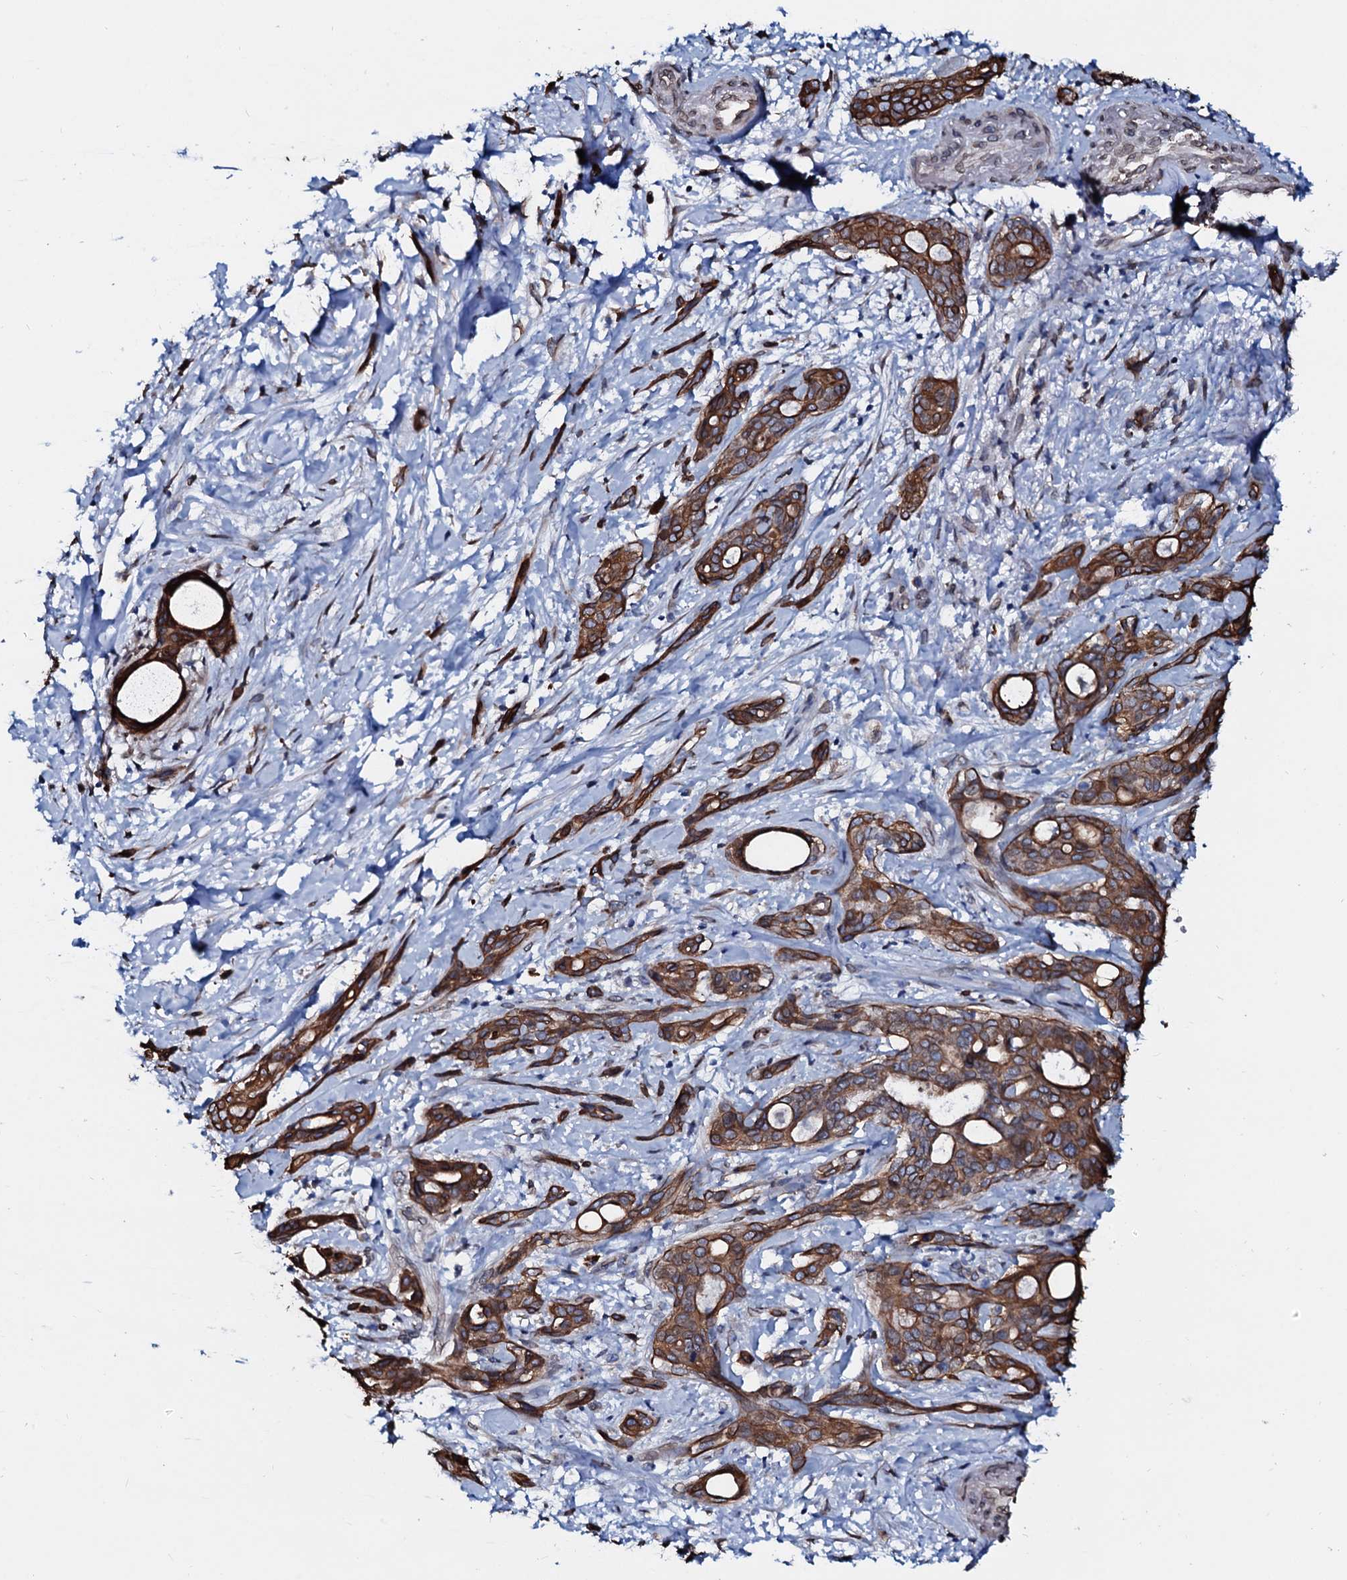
{"staining": {"intensity": "moderate", "quantity": ">75%", "location": "cytoplasmic/membranous"}, "tissue": "pancreatic cancer", "cell_type": "Tumor cells", "image_type": "cancer", "snomed": [{"axis": "morphology", "description": "Normal tissue, NOS"}, {"axis": "morphology", "description": "Adenocarcinoma, NOS"}, {"axis": "topography", "description": "Pancreas"}, {"axis": "topography", "description": "Peripheral nerve tissue"}], "caption": "High-power microscopy captured an immunohistochemistry (IHC) image of pancreatic adenocarcinoma, revealing moderate cytoplasmic/membranous positivity in about >75% of tumor cells.", "gene": "NRP2", "patient": {"sex": "female", "age": 63}}